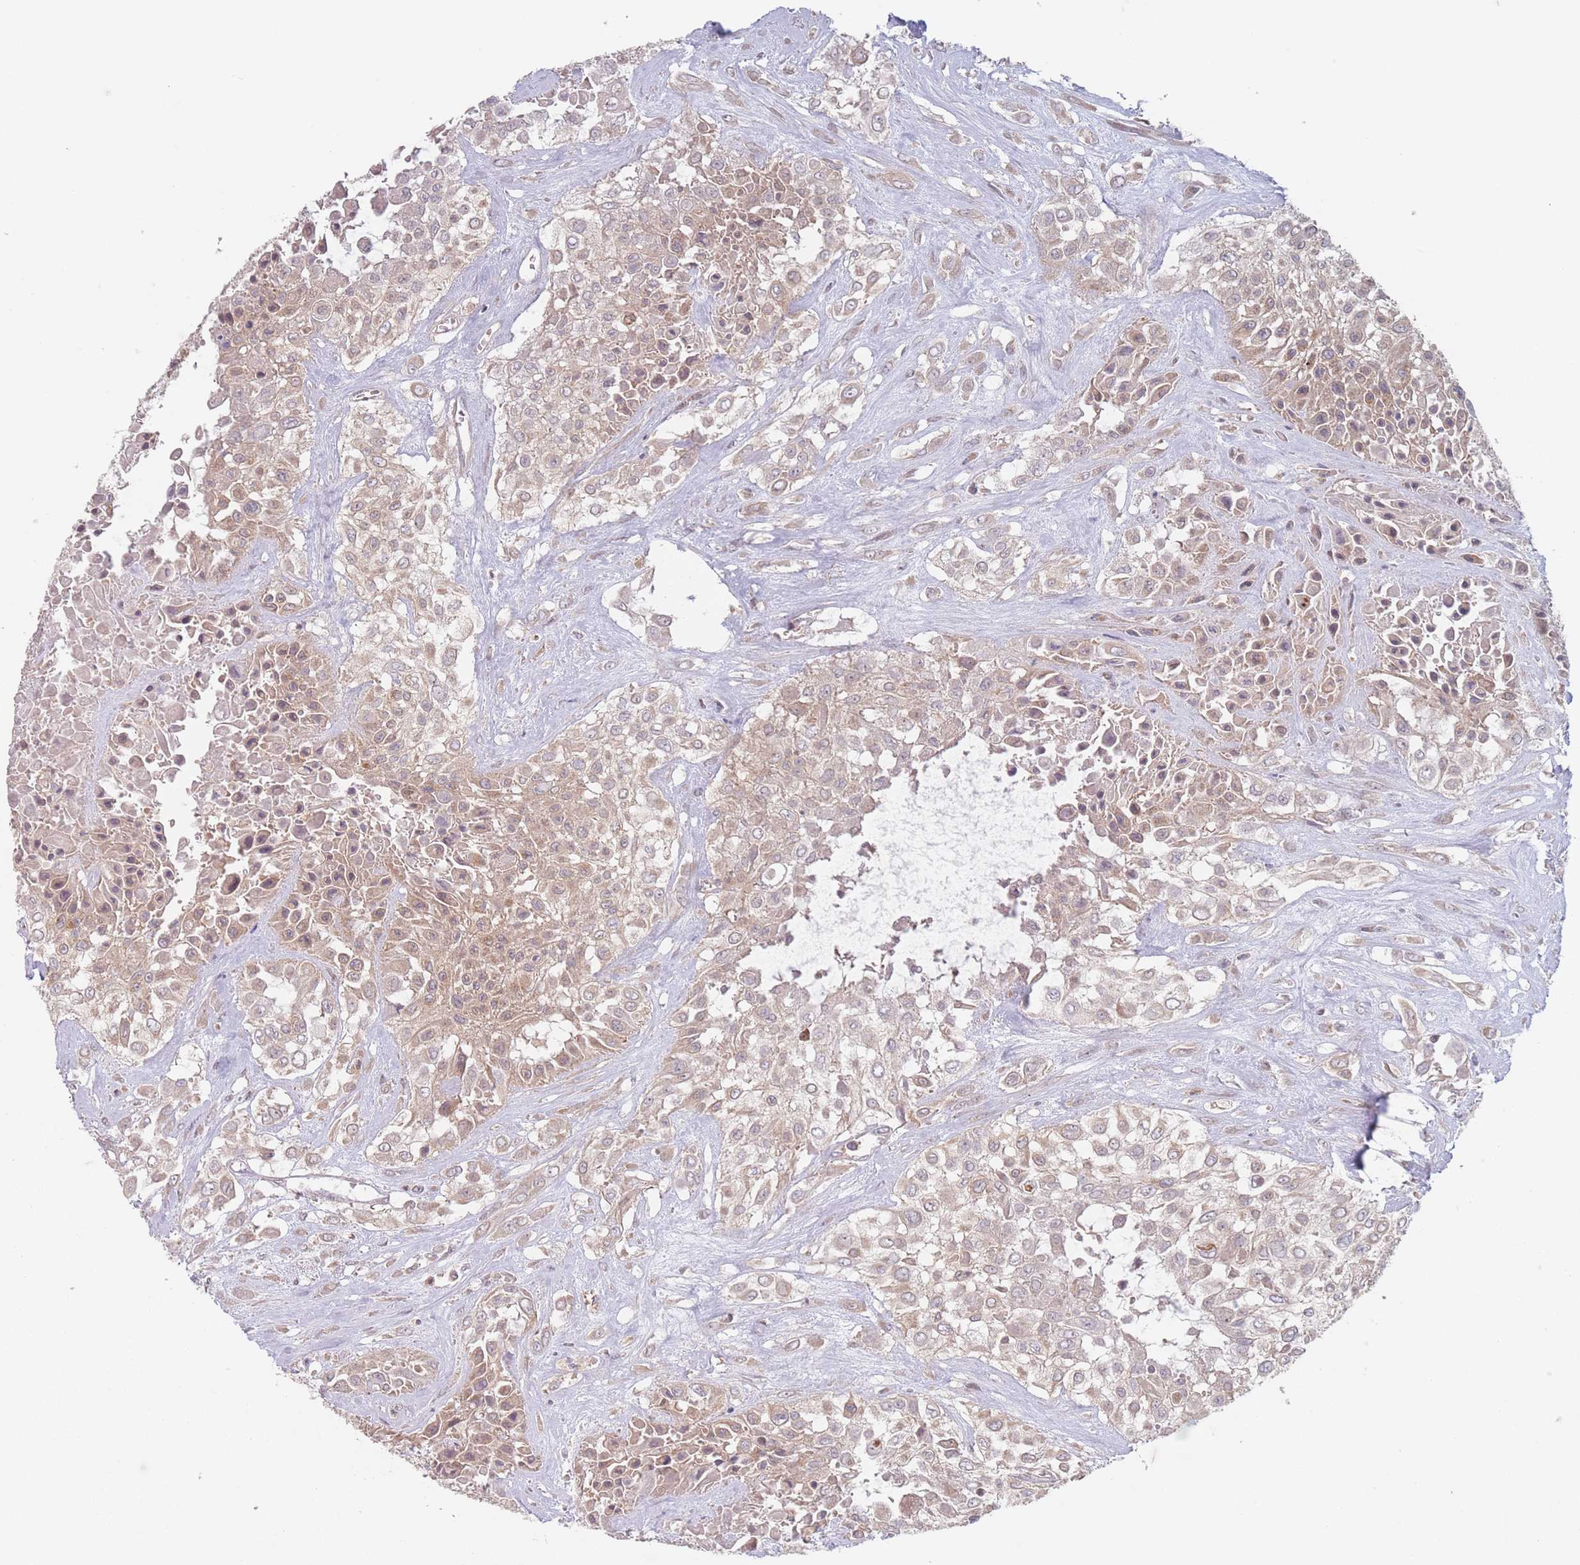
{"staining": {"intensity": "weak", "quantity": ">75%", "location": "cytoplasmic/membranous"}, "tissue": "urothelial cancer", "cell_type": "Tumor cells", "image_type": "cancer", "snomed": [{"axis": "morphology", "description": "Urothelial carcinoma, High grade"}, {"axis": "topography", "description": "Urinary bladder"}], "caption": "The immunohistochemical stain shows weak cytoplasmic/membranous positivity in tumor cells of urothelial cancer tissue.", "gene": "PPM1A", "patient": {"sex": "male", "age": 67}}